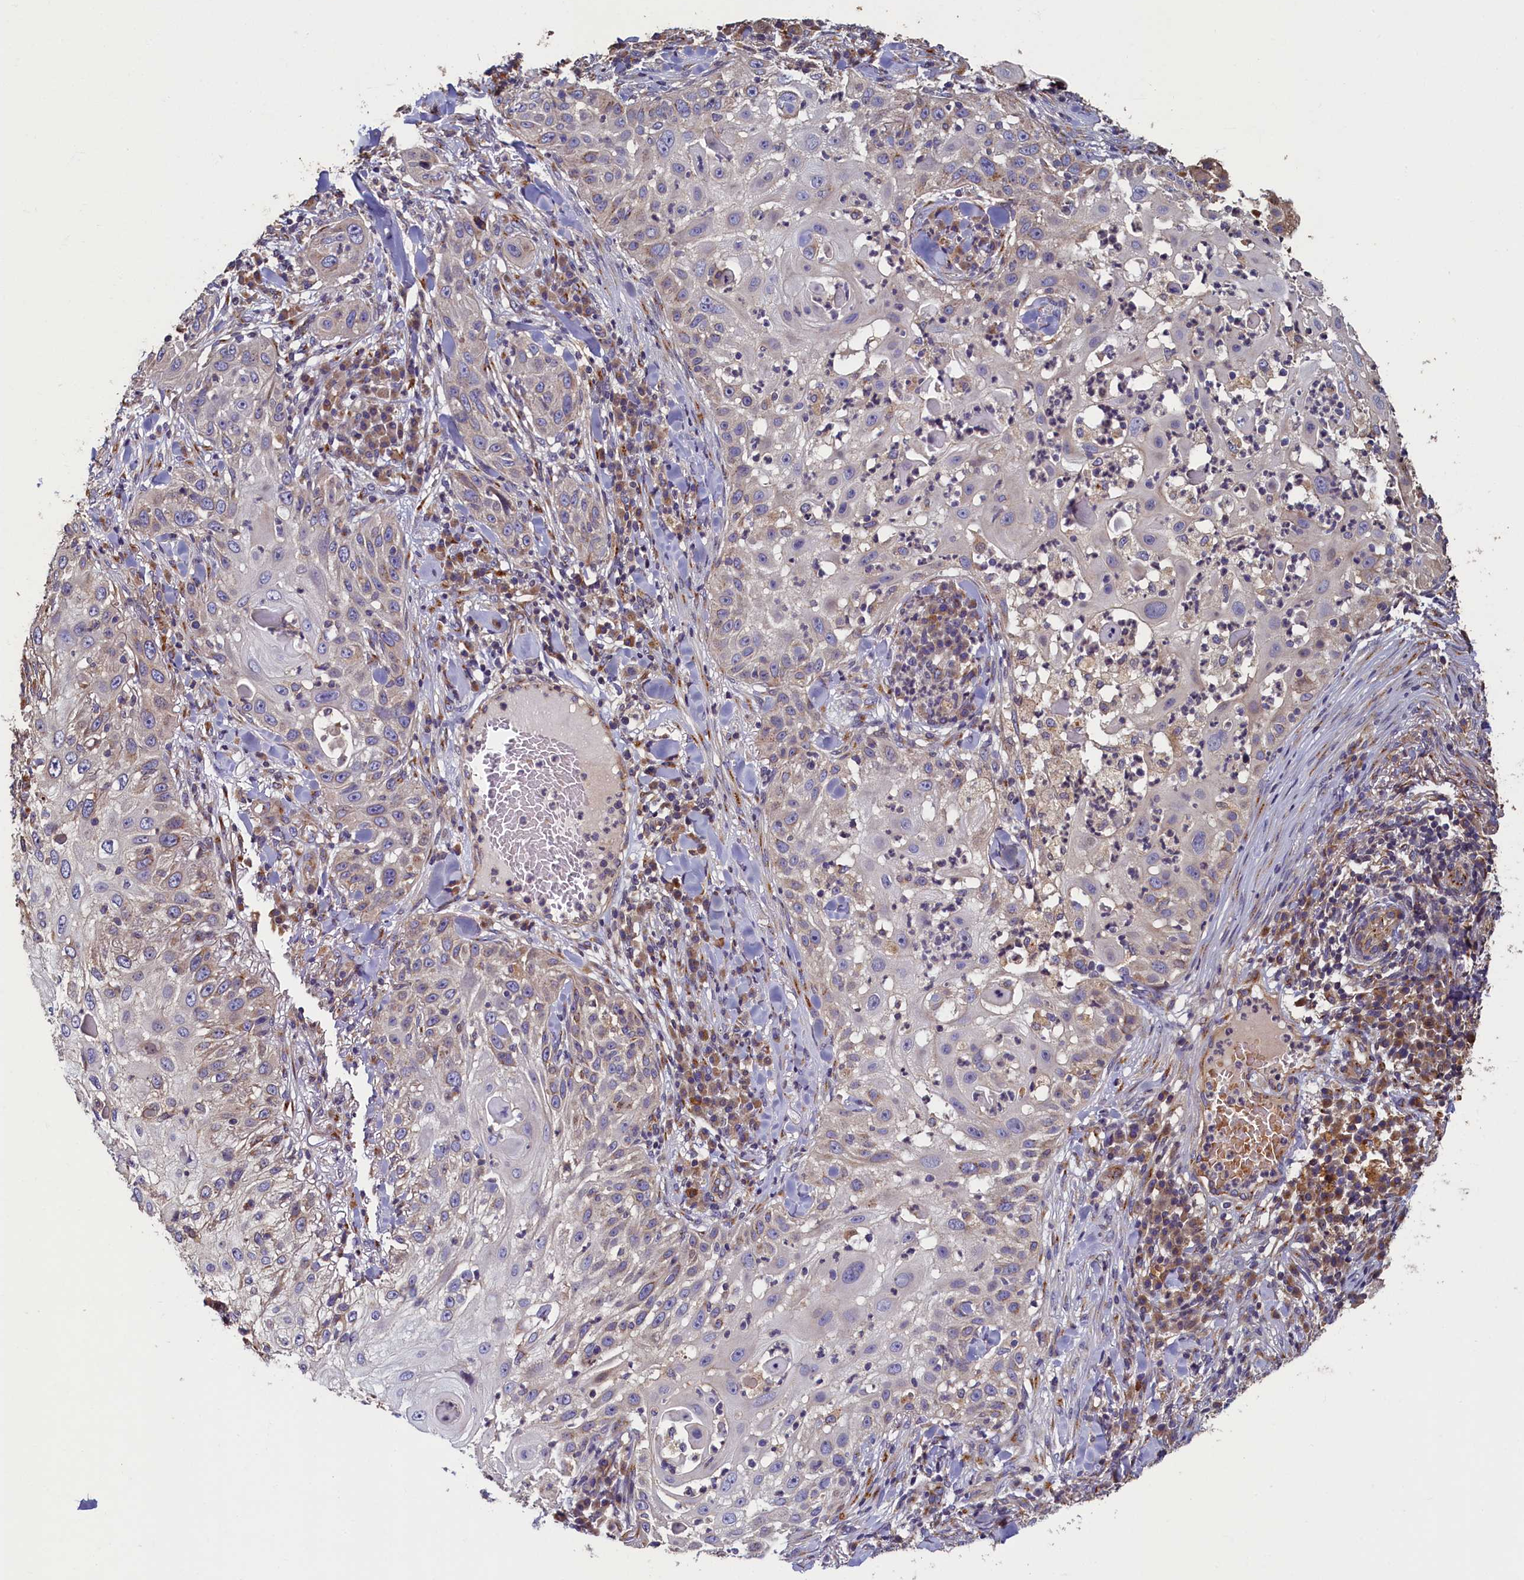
{"staining": {"intensity": "negative", "quantity": "none", "location": "none"}, "tissue": "skin cancer", "cell_type": "Tumor cells", "image_type": "cancer", "snomed": [{"axis": "morphology", "description": "Squamous cell carcinoma, NOS"}, {"axis": "topography", "description": "Skin"}], "caption": "This is an IHC photomicrograph of human skin cancer. There is no positivity in tumor cells.", "gene": "TMEM181", "patient": {"sex": "female", "age": 44}}